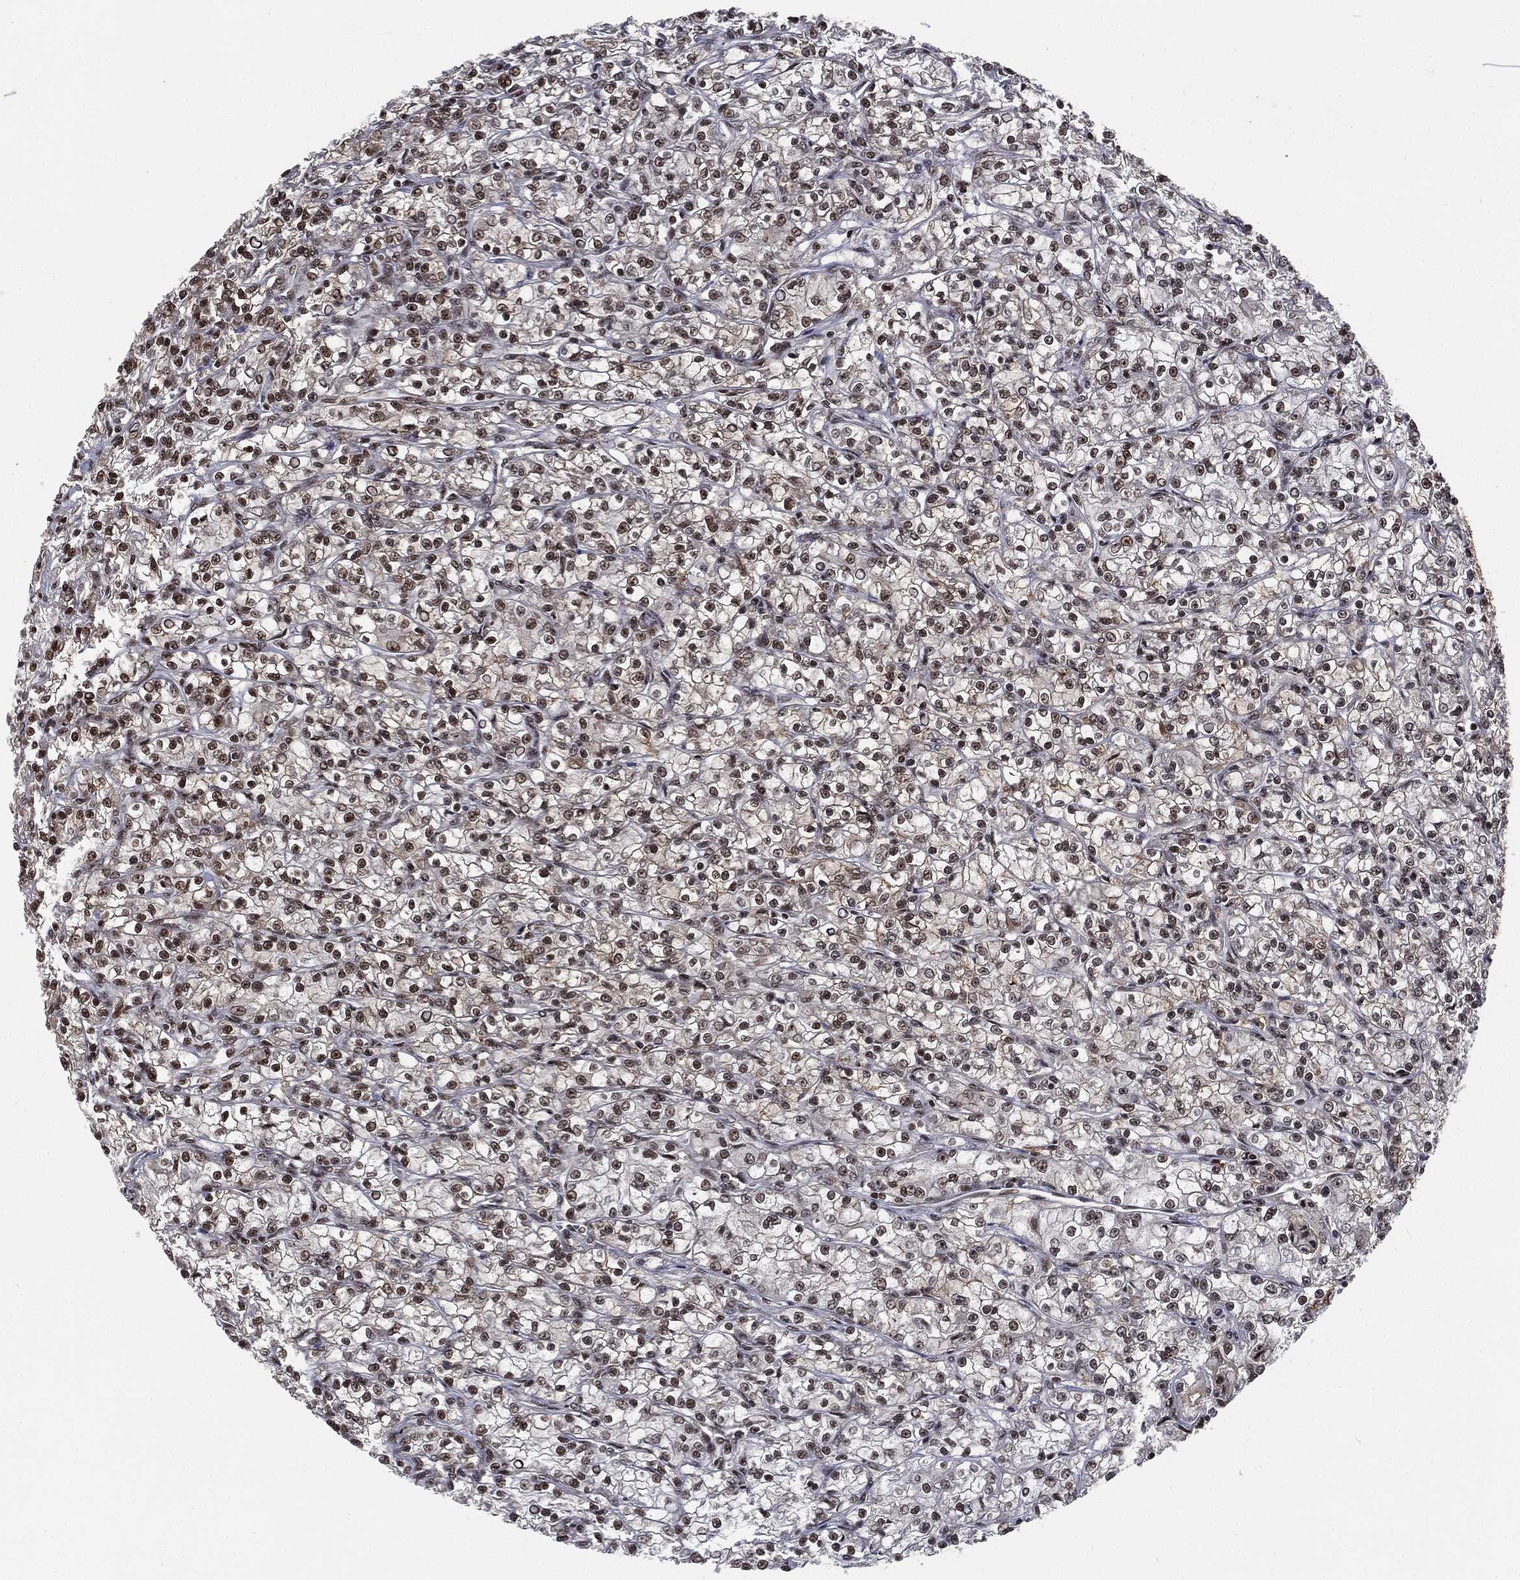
{"staining": {"intensity": "strong", "quantity": ">75%", "location": "nuclear"}, "tissue": "renal cancer", "cell_type": "Tumor cells", "image_type": "cancer", "snomed": [{"axis": "morphology", "description": "Adenocarcinoma, NOS"}, {"axis": "topography", "description": "Kidney"}], "caption": "The immunohistochemical stain labels strong nuclear positivity in tumor cells of renal adenocarcinoma tissue.", "gene": "DPH2", "patient": {"sex": "female", "age": 59}}